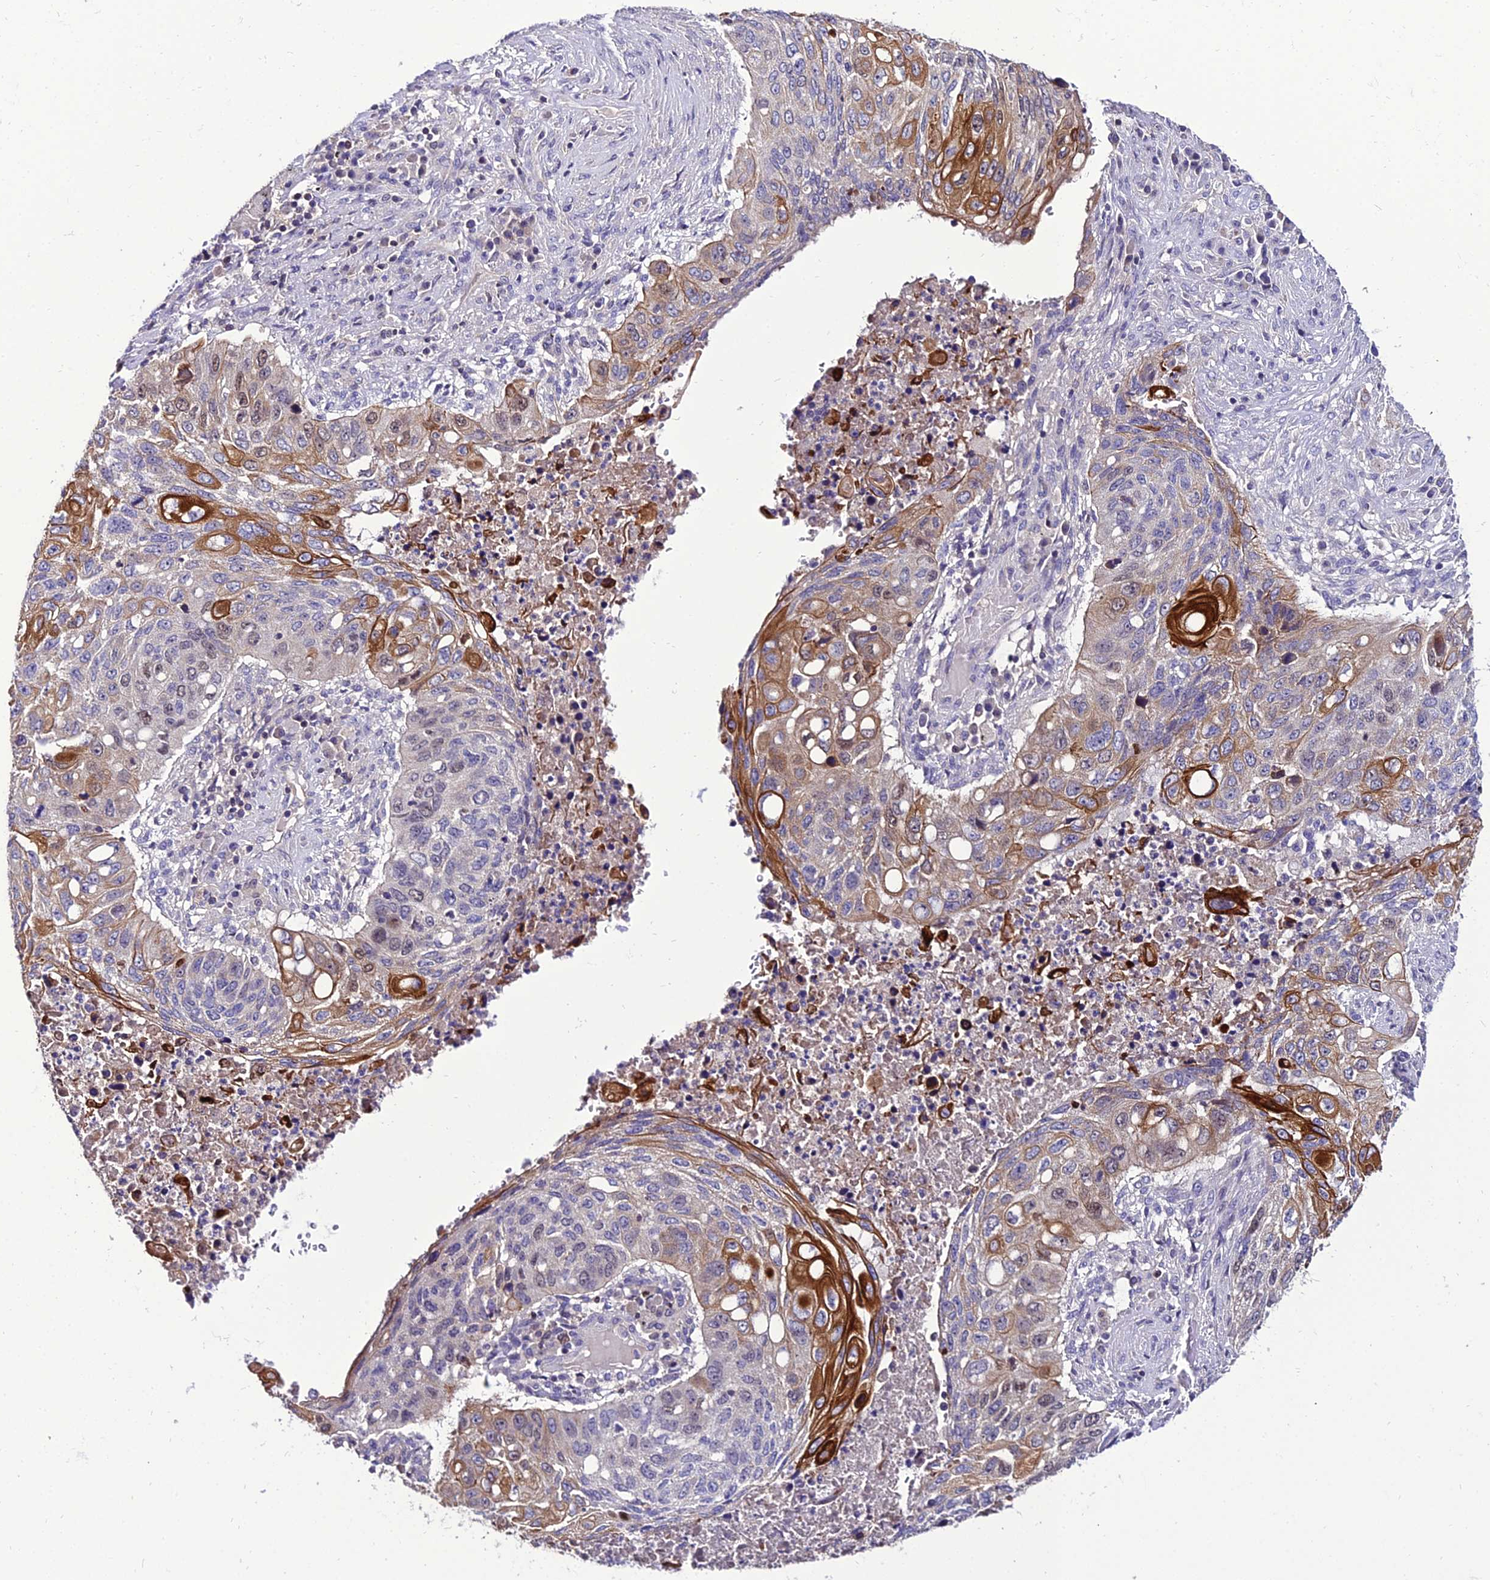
{"staining": {"intensity": "strong", "quantity": "<25%", "location": "cytoplasmic/membranous"}, "tissue": "lung cancer", "cell_type": "Tumor cells", "image_type": "cancer", "snomed": [{"axis": "morphology", "description": "Squamous cell carcinoma, NOS"}, {"axis": "topography", "description": "Lung"}], "caption": "A high-resolution micrograph shows immunohistochemistry staining of lung cancer (squamous cell carcinoma), which demonstrates strong cytoplasmic/membranous staining in approximately <25% of tumor cells.", "gene": "SHQ1", "patient": {"sex": "female", "age": 63}}